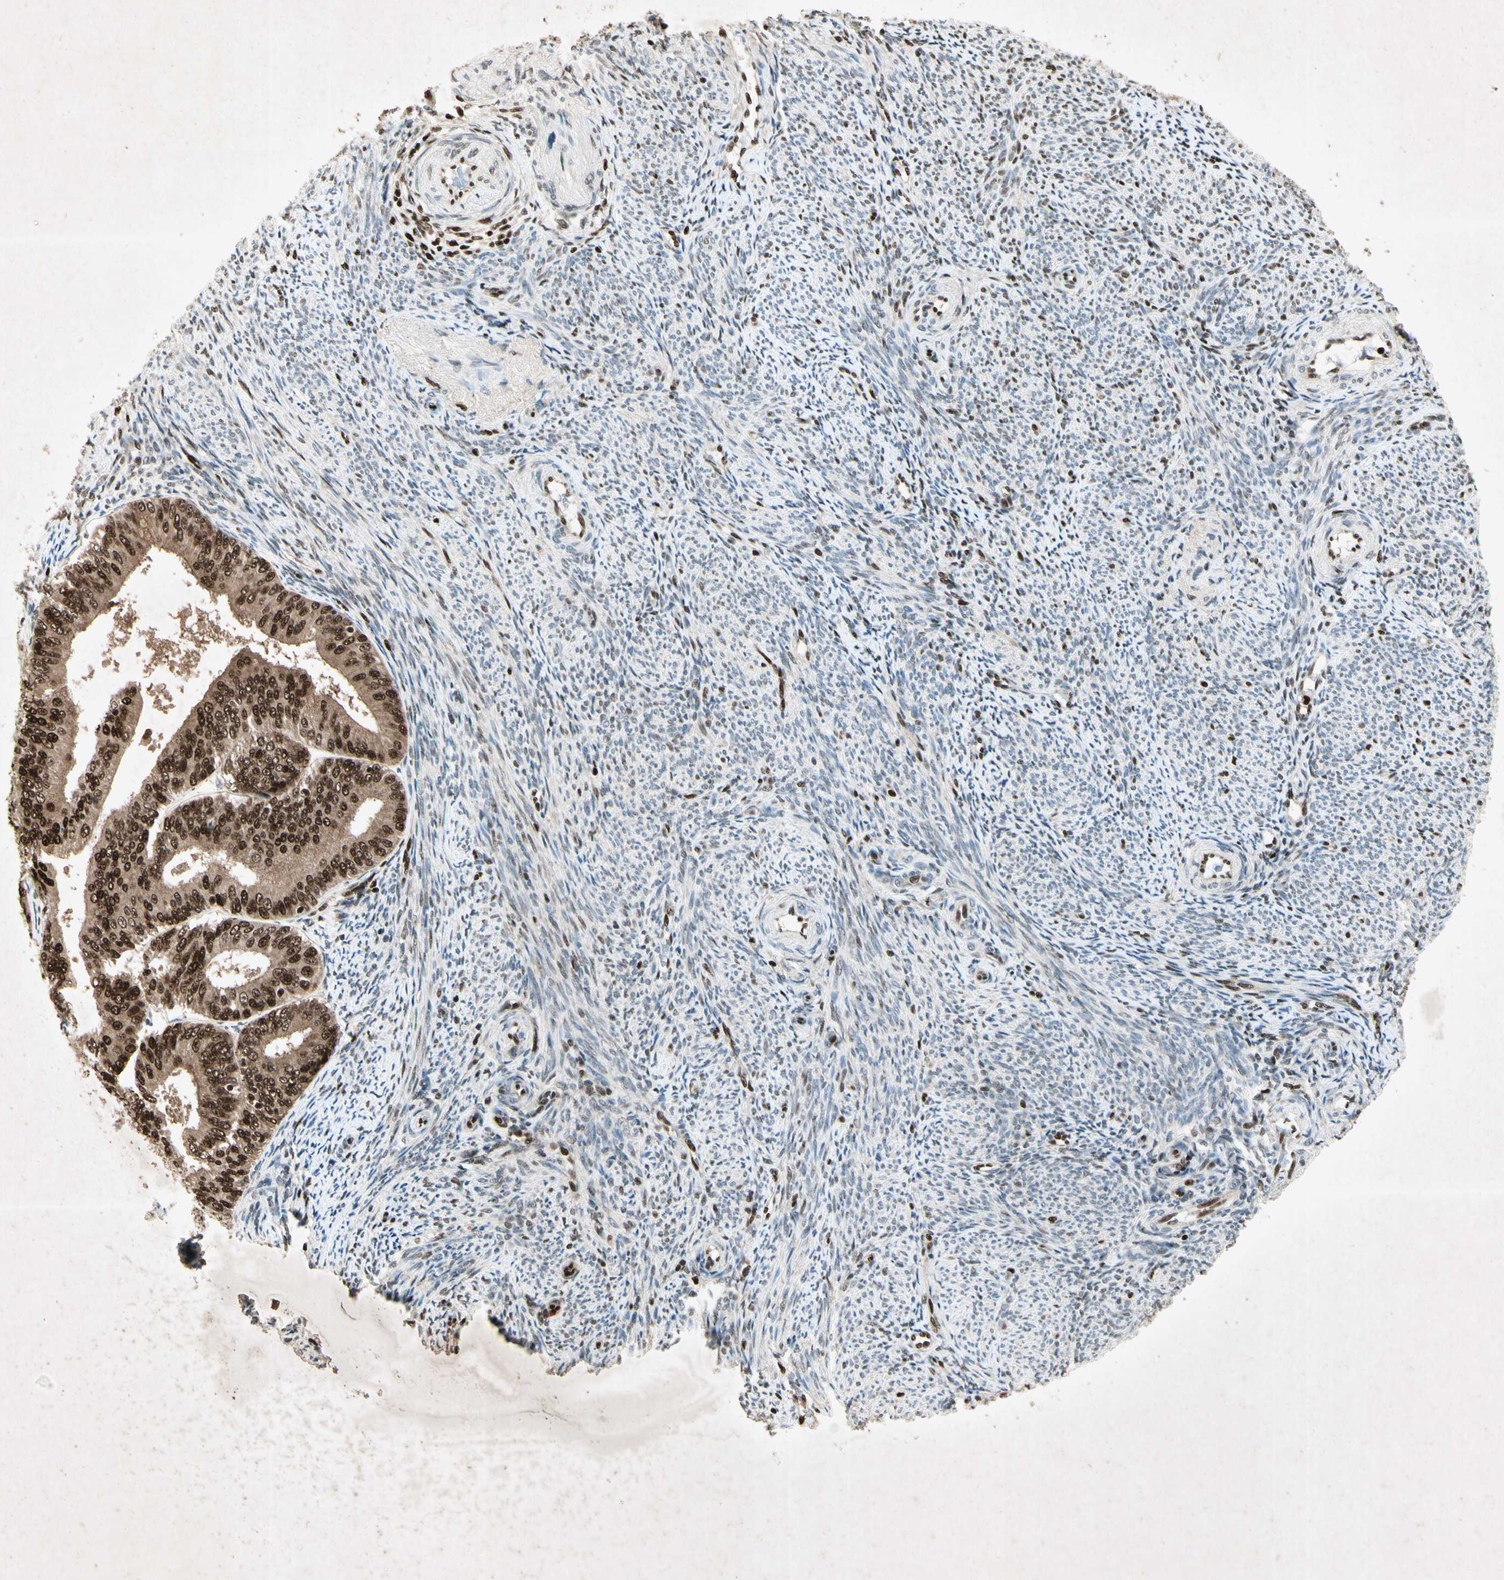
{"staining": {"intensity": "strong", "quantity": ">75%", "location": "cytoplasmic/membranous,nuclear"}, "tissue": "endometrial cancer", "cell_type": "Tumor cells", "image_type": "cancer", "snomed": [{"axis": "morphology", "description": "Adenocarcinoma, NOS"}, {"axis": "topography", "description": "Endometrium"}], "caption": "Immunohistochemical staining of endometrial cancer (adenocarcinoma) reveals high levels of strong cytoplasmic/membranous and nuclear protein expression in approximately >75% of tumor cells.", "gene": "RNF43", "patient": {"sex": "female", "age": 63}}